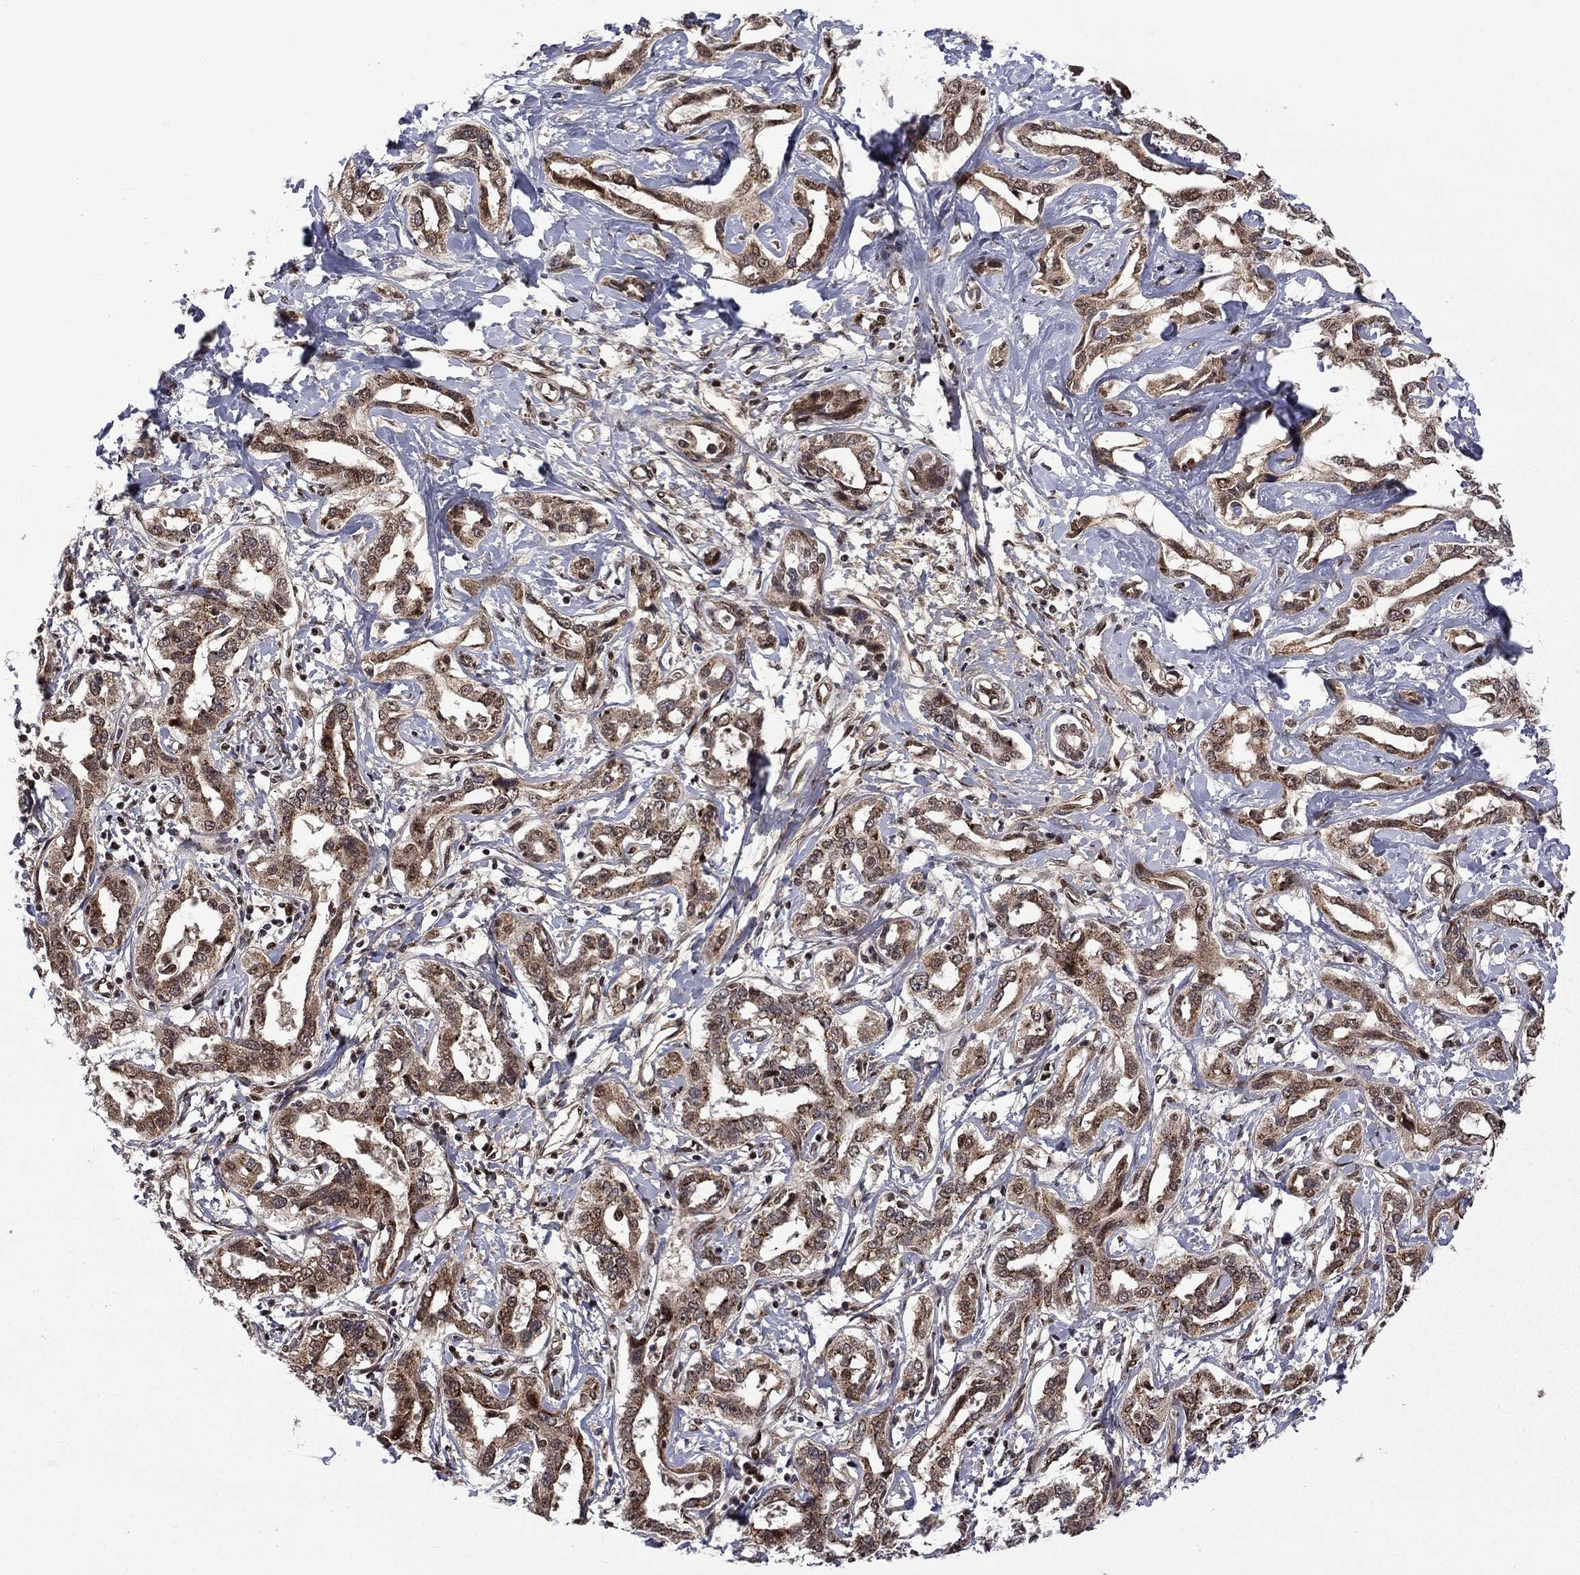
{"staining": {"intensity": "moderate", "quantity": ">75%", "location": "cytoplasmic/membranous"}, "tissue": "liver cancer", "cell_type": "Tumor cells", "image_type": "cancer", "snomed": [{"axis": "morphology", "description": "Cholangiocarcinoma"}, {"axis": "topography", "description": "Liver"}], "caption": "Immunohistochemistry of human cholangiocarcinoma (liver) demonstrates medium levels of moderate cytoplasmic/membranous staining in approximately >75% of tumor cells.", "gene": "KPNA3", "patient": {"sex": "male", "age": 59}}